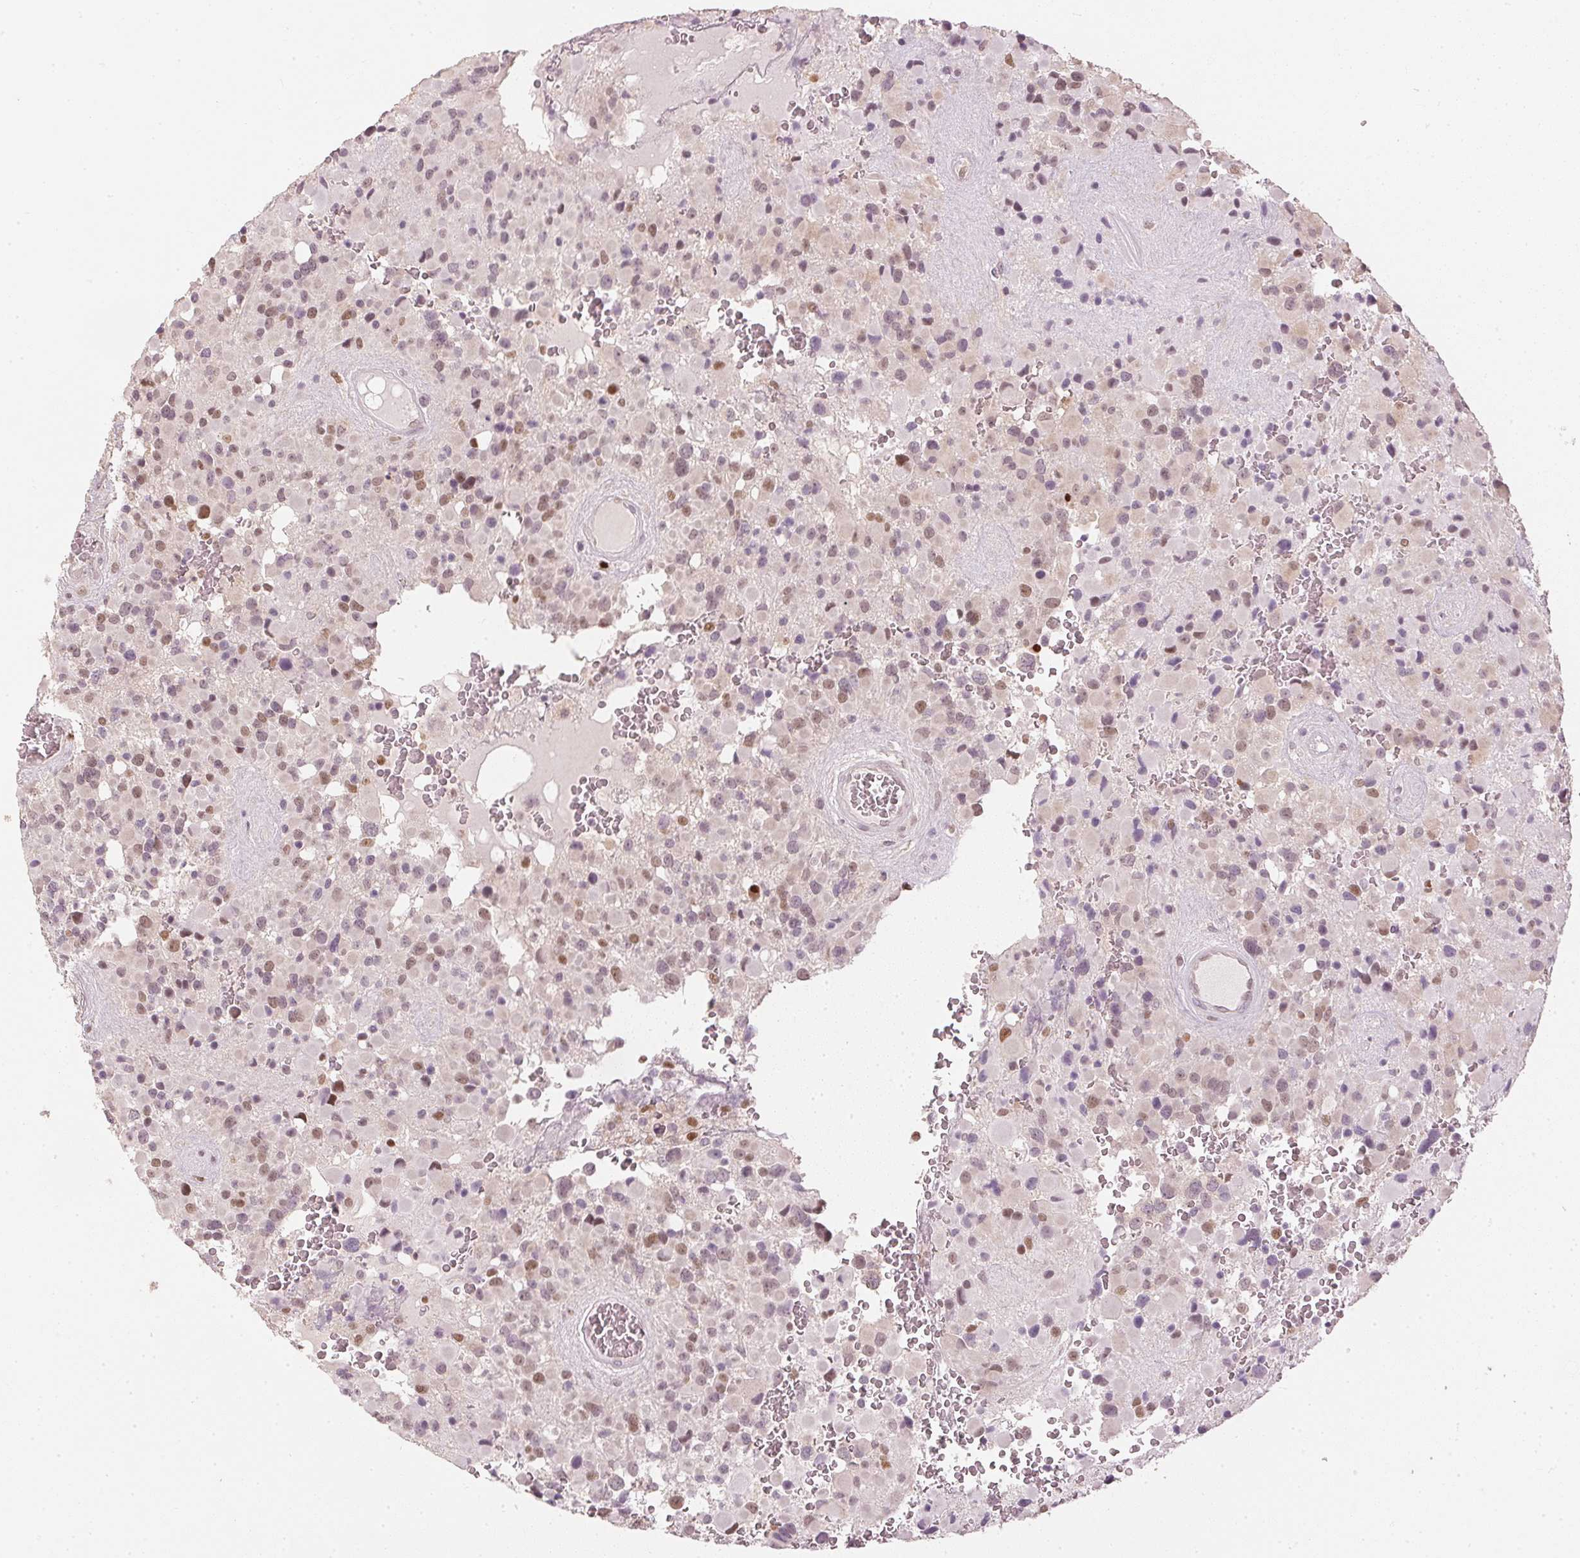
{"staining": {"intensity": "moderate", "quantity": "<25%", "location": "nuclear"}, "tissue": "glioma", "cell_type": "Tumor cells", "image_type": "cancer", "snomed": [{"axis": "morphology", "description": "Glioma, malignant, High grade"}, {"axis": "topography", "description": "Brain"}], "caption": "Protein staining exhibits moderate nuclear positivity in about <25% of tumor cells in glioma. (brown staining indicates protein expression, while blue staining denotes nuclei).", "gene": "SLC39A3", "patient": {"sex": "female", "age": 40}}